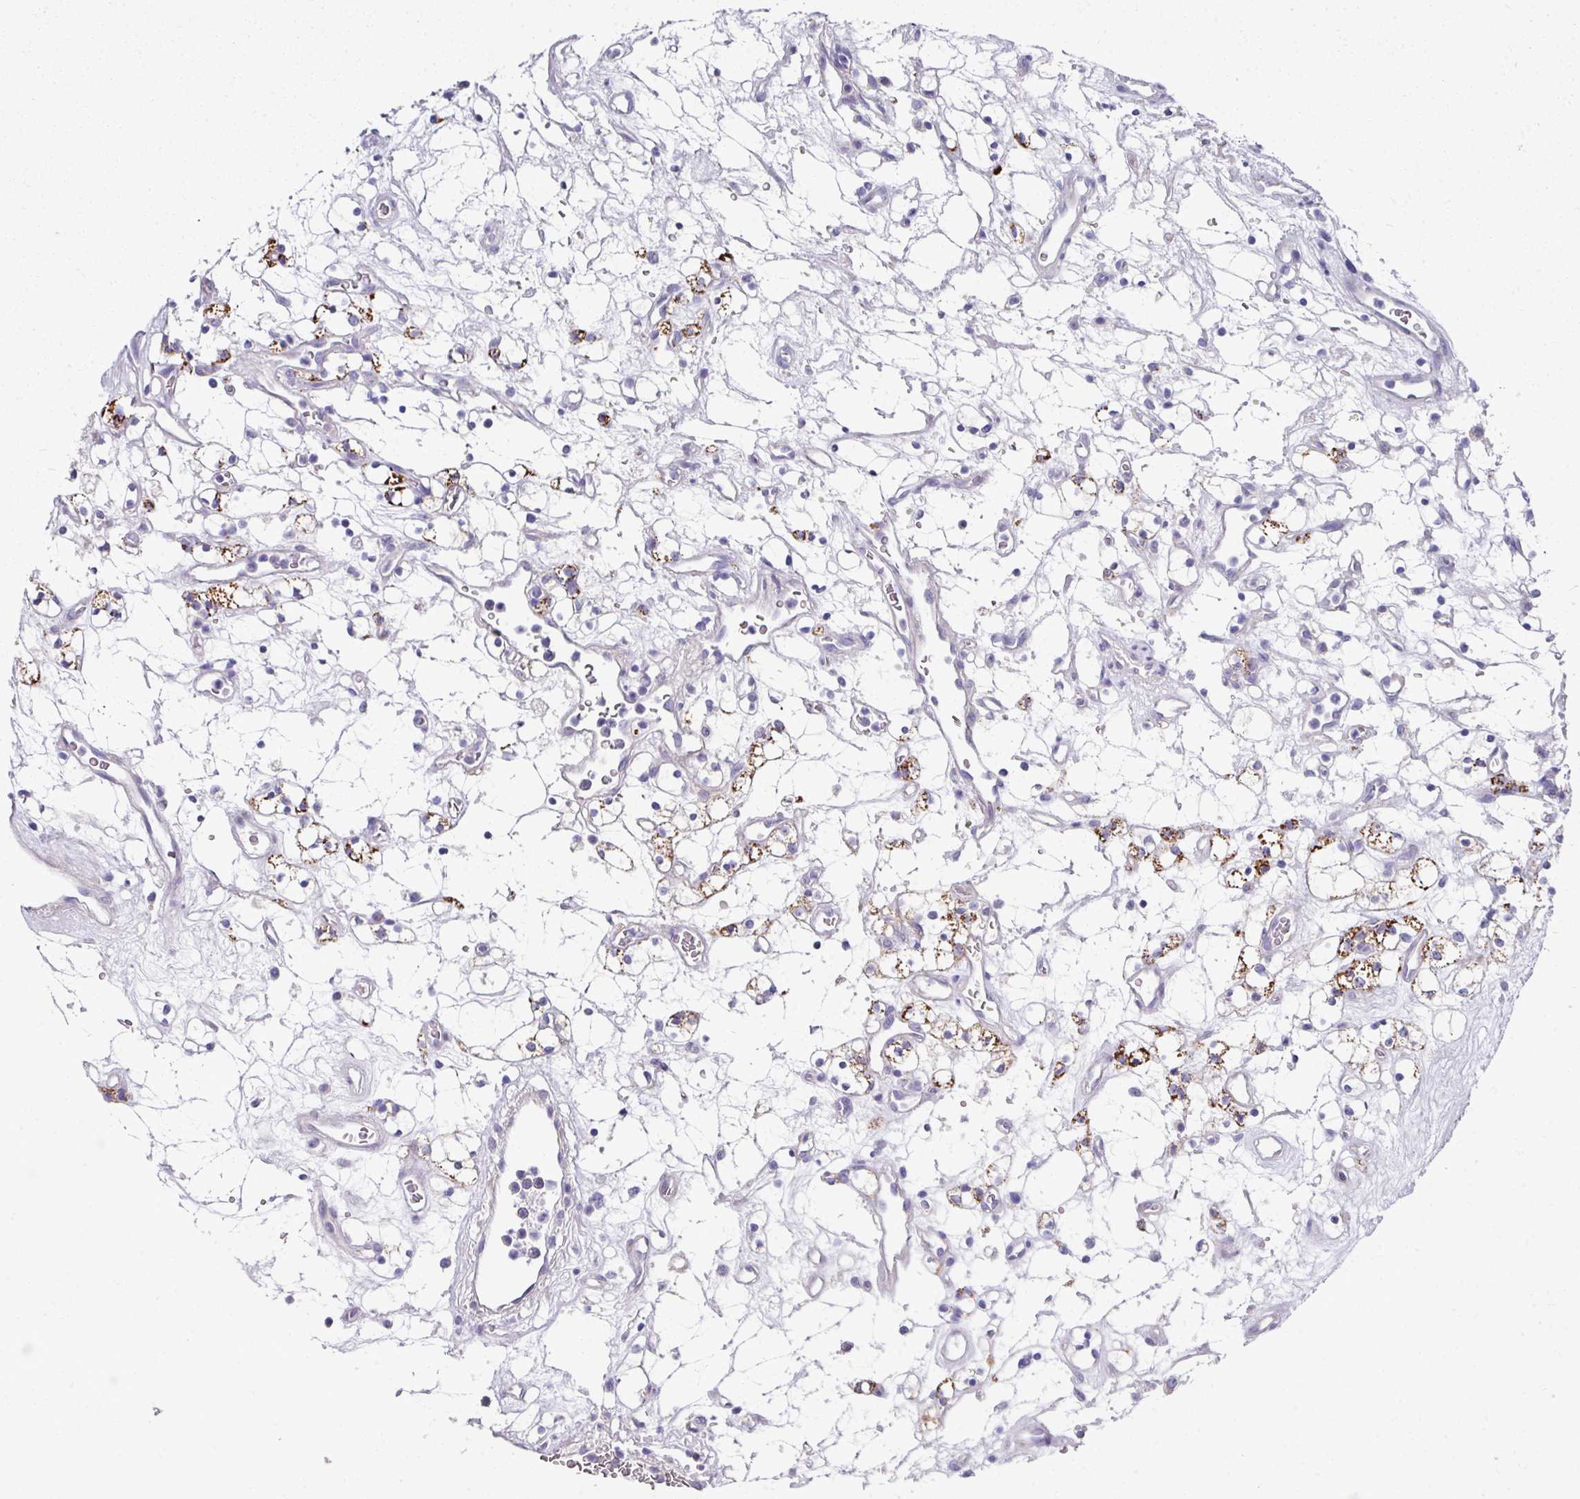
{"staining": {"intensity": "moderate", "quantity": "25%-75%", "location": "cytoplasmic/membranous"}, "tissue": "renal cancer", "cell_type": "Tumor cells", "image_type": "cancer", "snomed": [{"axis": "morphology", "description": "Adenocarcinoma, NOS"}, {"axis": "topography", "description": "Kidney"}], "caption": "An immunohistochemistry image of tumor tissue is shown. Protein staining in brown labels moderate cytoplasmic/membranous positivity in adenocarcinoma (renal) within tumor cells. (DAB (3,3'-diaminobenzidine) = brown stain, brightfield microscopy at high magnification).", "gene": "CLDN1", "patient": {"sex": "female", "age": 69}}